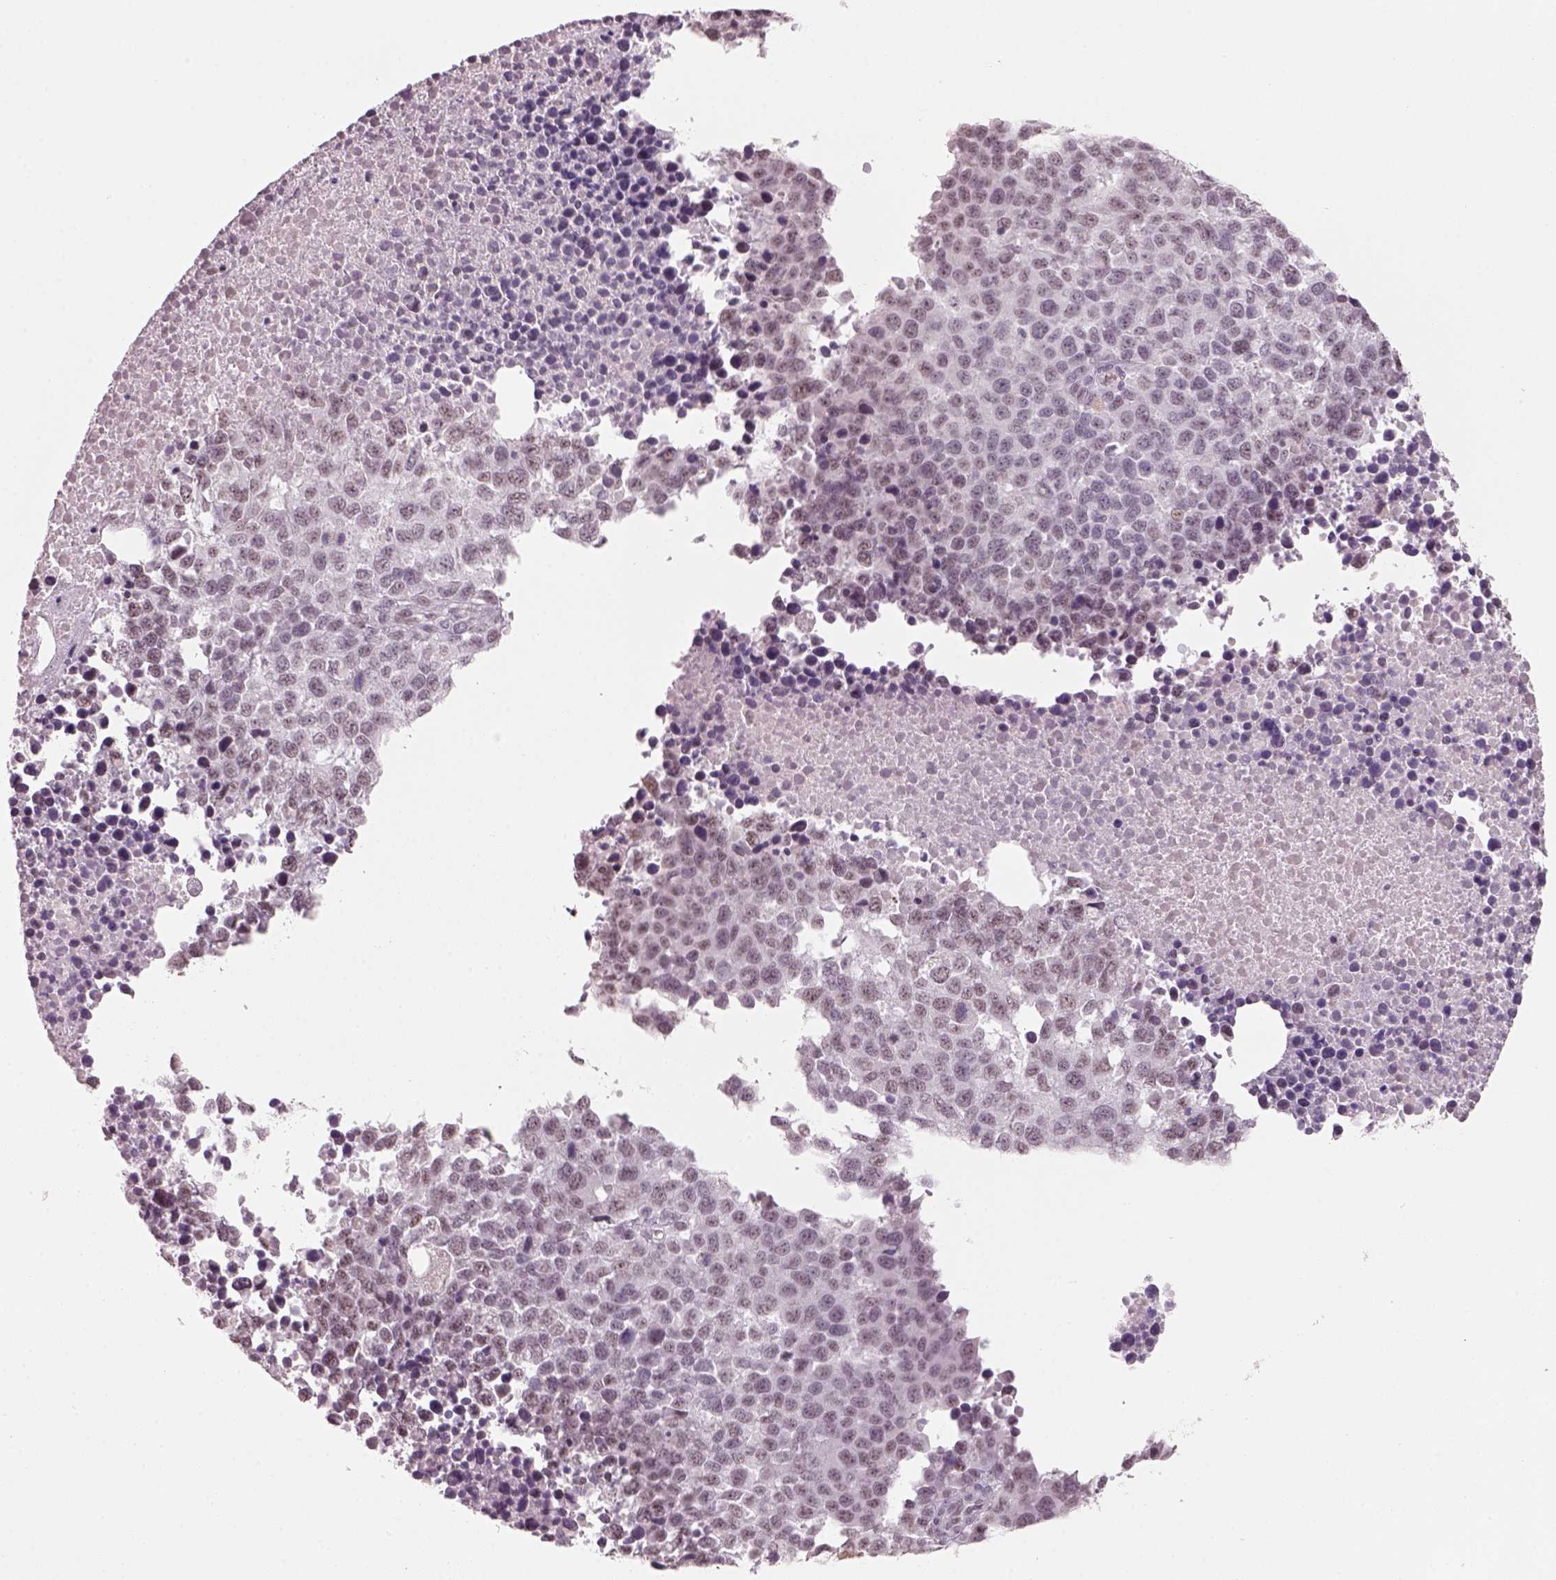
{"staining": {"intensity": "negative", "quantity": "none", "location": "none"}, "tissue": "melanoma", "cell_type": "Tumor cells", "image_type": "cancer", "snomed": [{"axis": "morphology", "description": "Malignant melanoma, Metastatic site"}, {"axis": "topography", "description": "Skin"}], "caption": "Immunohistochemical staining of human melanoma displays no significant positivity in tumor cells.", "gene": "NAT8", "patient": {"sex": "male", "age": 84}}